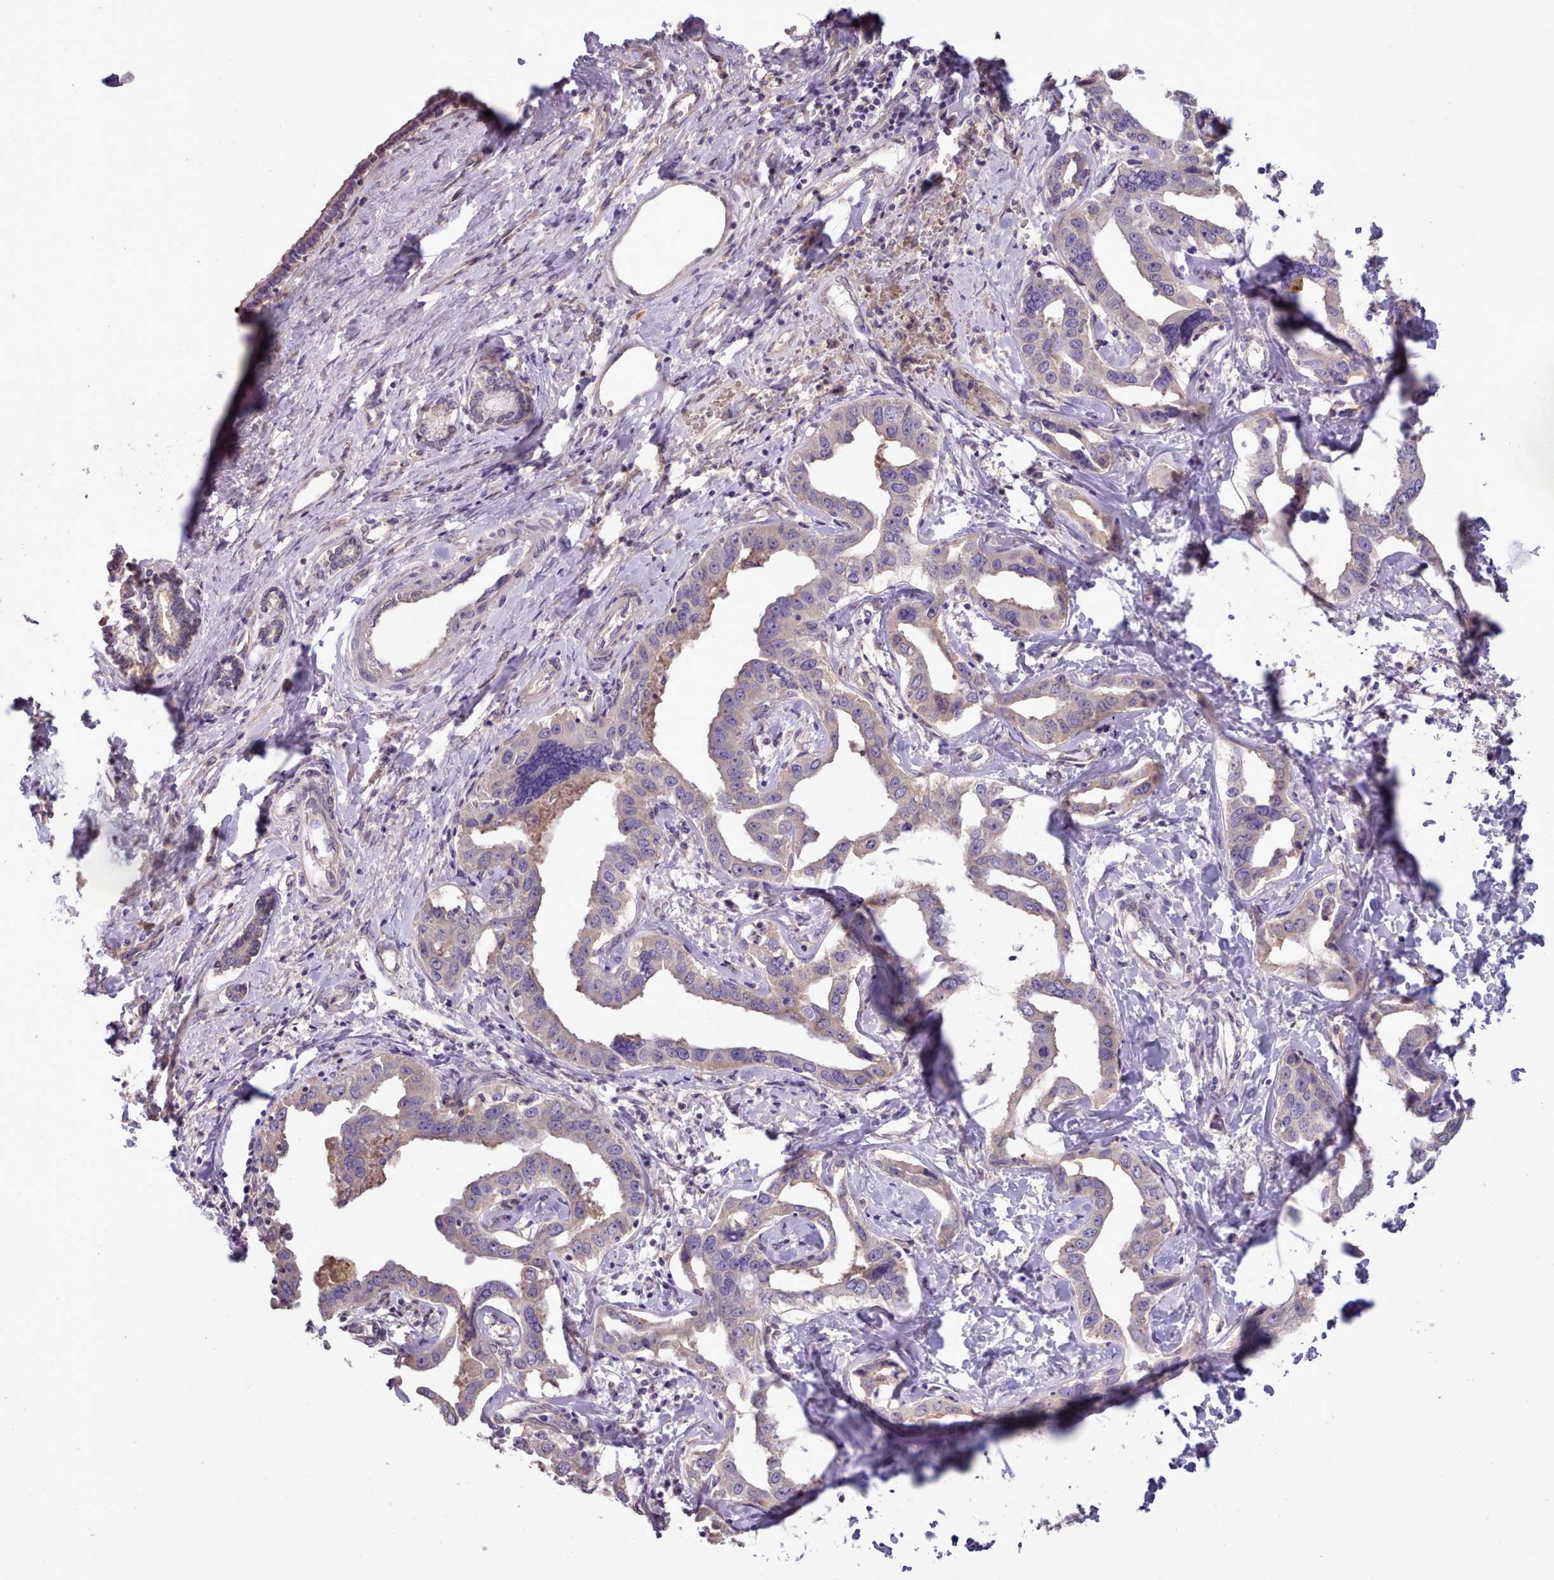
{"staining": {"intensity": "weak", "quantity": "<25%", "location": "cytoplasmic/membranous"}, "tissue": "liver cancer", "cell_type": "Tumor cells", "image_type": "cancer", "snomed": [{"axis": "morphology", "description": "Cholangiocarcinoma"}, {"axis": "topography", "description": "Liver"}], "caption": "Human cholangiocarcinoma (liver) stained for a protein using IHC shows no staining in tumor cells.", "gene": "DPF1", "patient": {"sex": "male", "age": 59}}